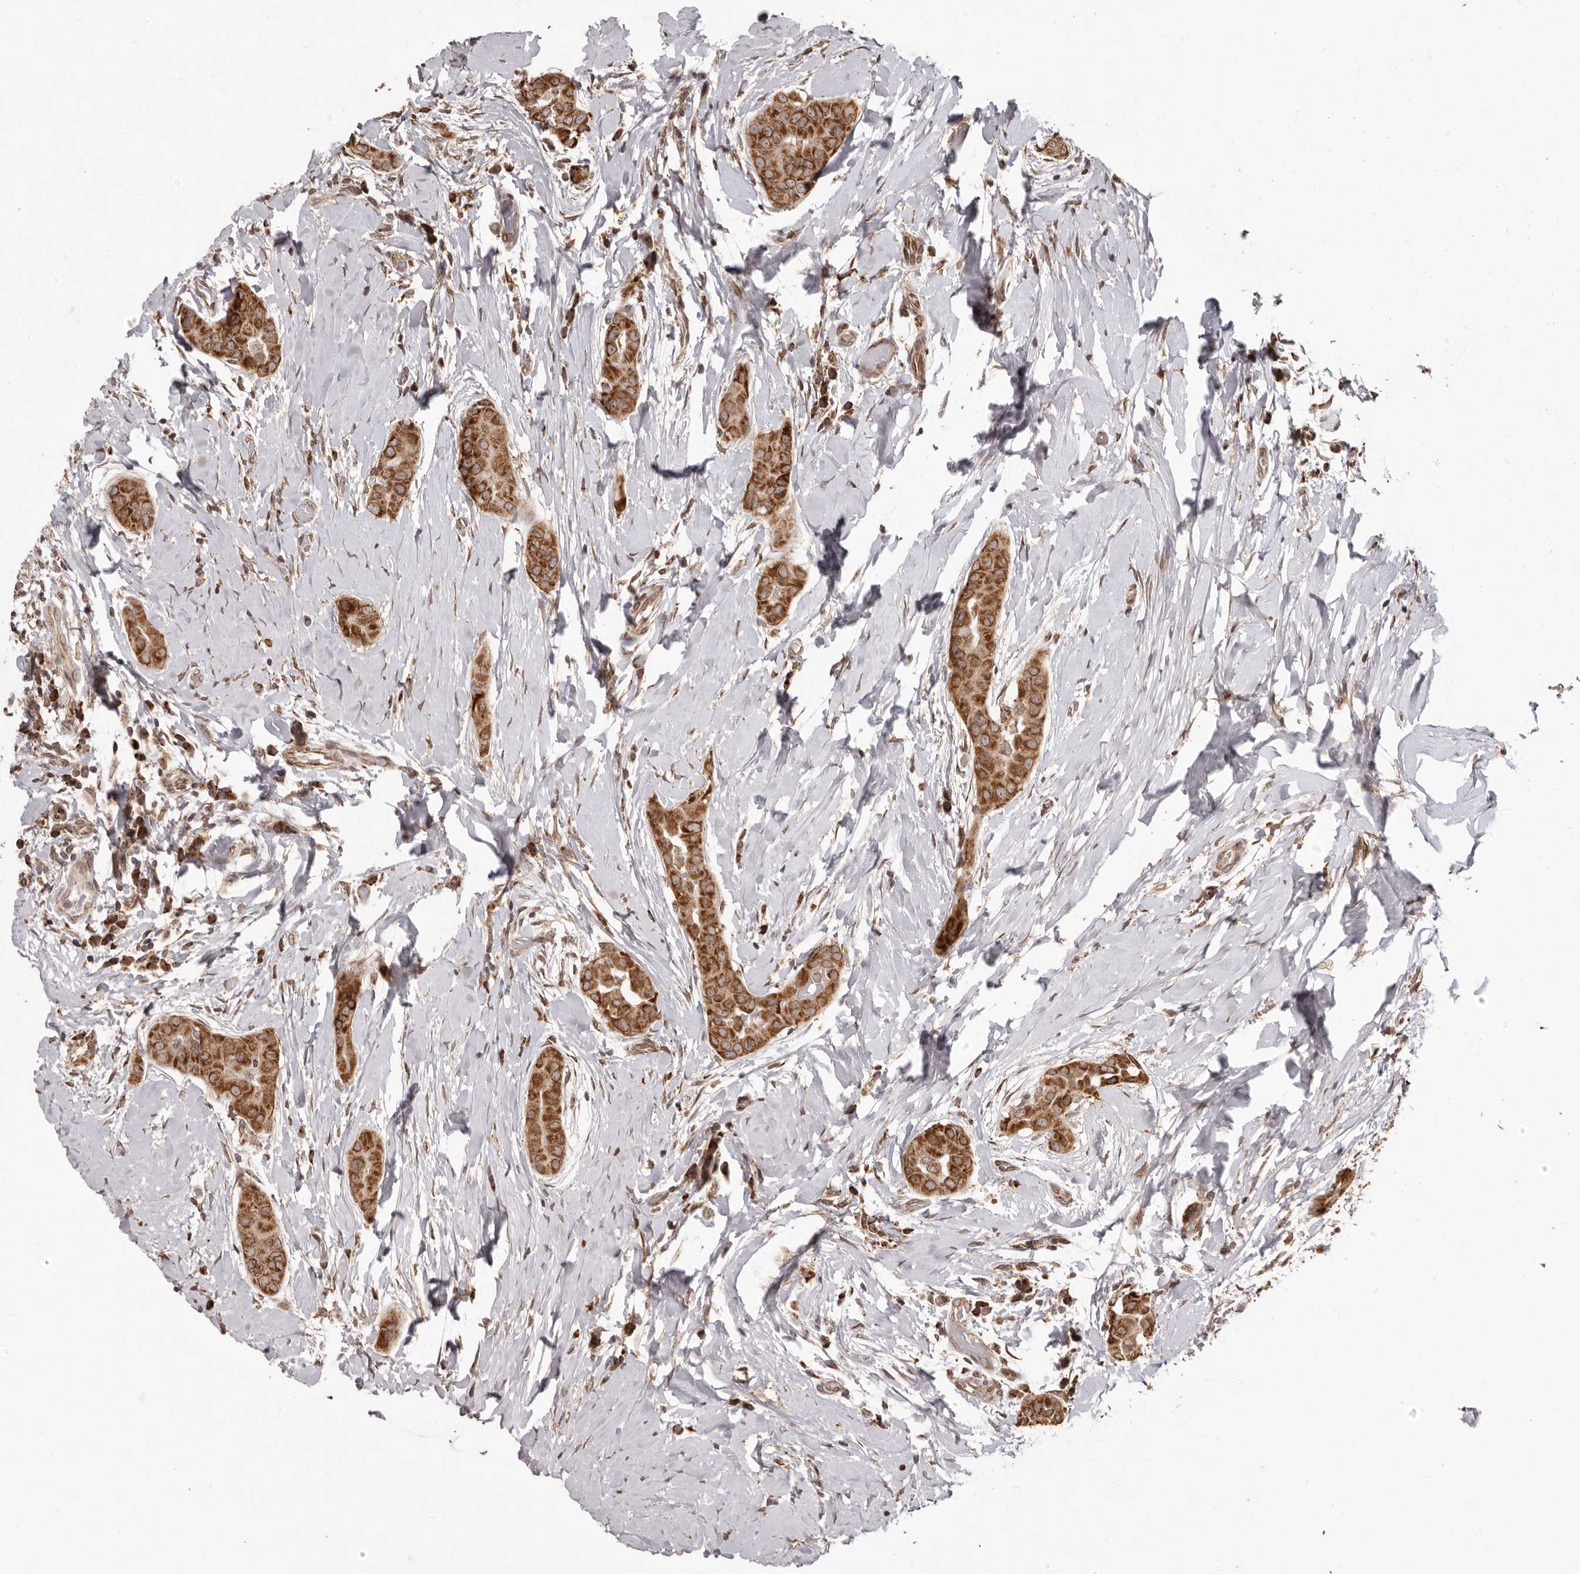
{"staining": {"intensity": "strong", "quantity": ">75%", "location": "cytoplasmic/membranous"}, "tissue": "thyroid cancer", "cell_type": "Tumor cells", "image_type": "cancer", "snomed": [{"axis": "morphology", "description": "Papillary adenocarcinoma, NOS"}, {"axis": "topography", "description": "Thyroid gland"}], "caption": "The micrograph displays immunohistochemical staining of thyroid cancer. There is strong cytoplasmic/membranous staining is appreciated in about >75% of tumor cells. (IHC, brightfield microscopy, high magnification).", "gene": "CHRM2", "patient": {"sex": "male", "age": 33}}